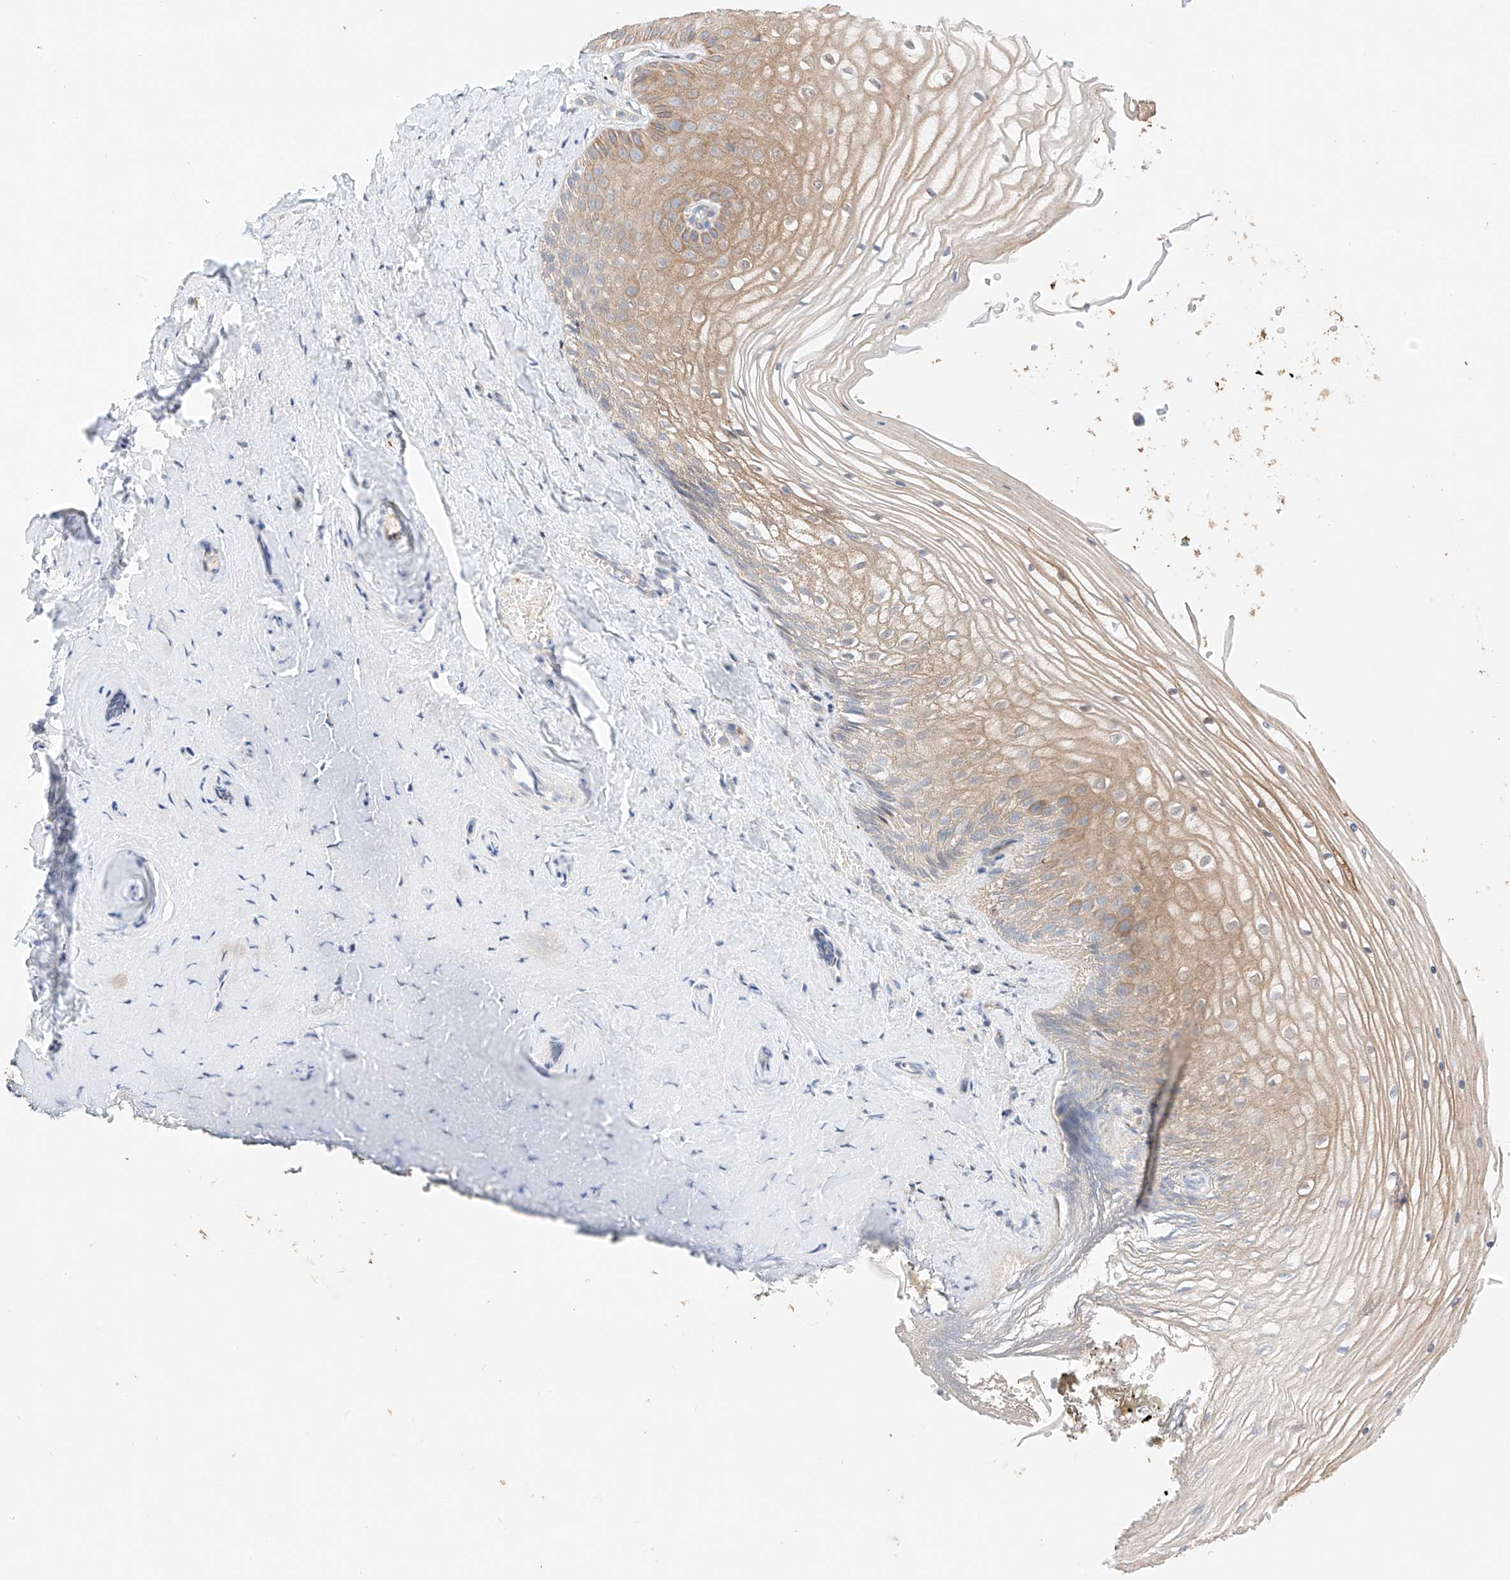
{"staining": {"intensity": "moderate", "quantity": ">75%", "location": "cytoplasmic/membranous,nuclear"}, "tissue": "vagina", "cell_type": "Squamous epithelial cells", "image_type": "normal", "snomed": [{"axis": "morphology", "description": "Normal tissue, NOS"}, {"axis": "topography", "description": "Vagina"}, {"axis": "topography", "description": "Cervix"}], "caption": "Benign vagina shows moderate cytoplasmic/membranous,nuclear staining in approximately >75% of squamous epithelial cells.", "gene": "GCNT1", "patient": {"sex": "female", "age": 40}}